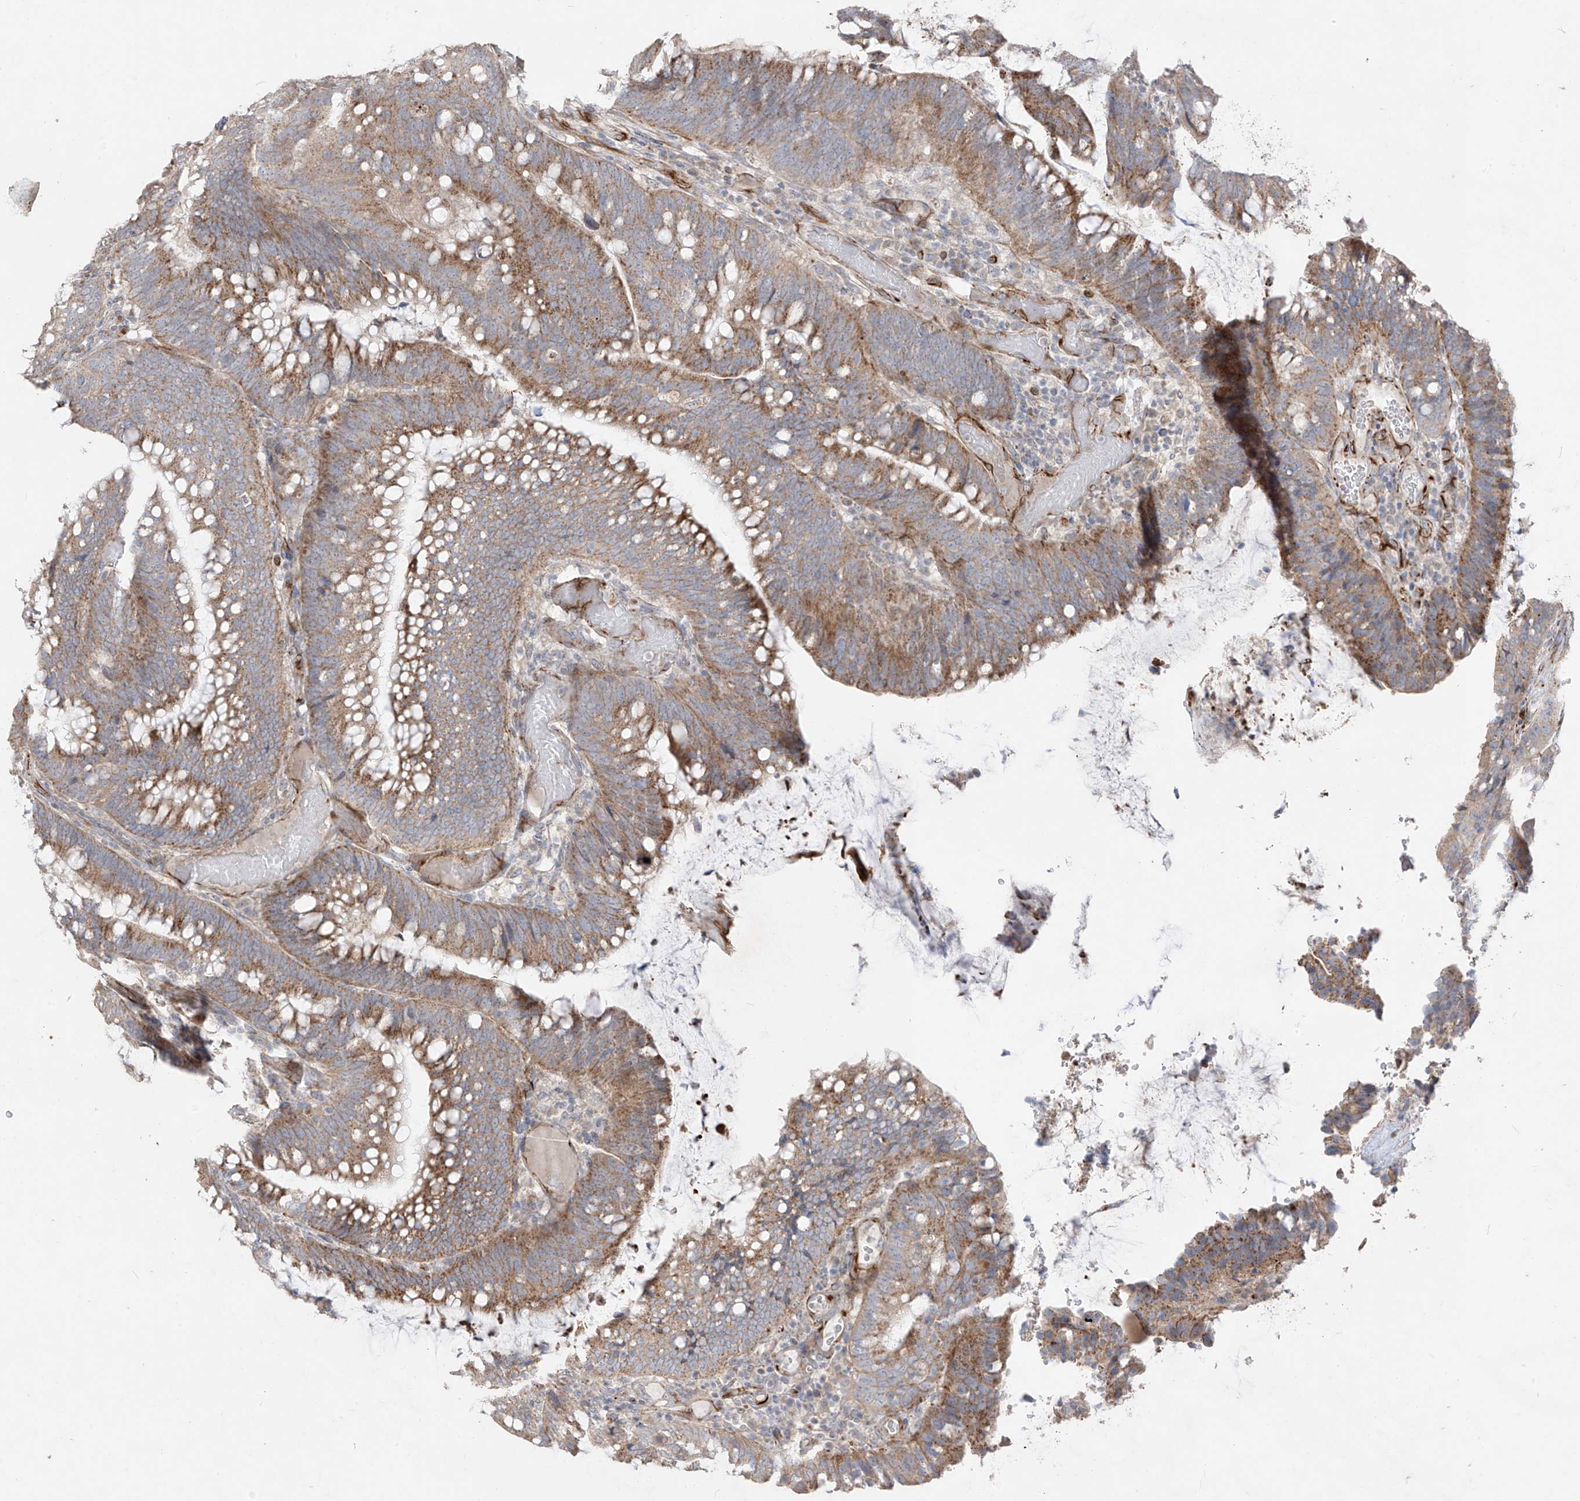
{"staining": {"intensity": "moderate", "quantity": ">75%", "location": "cytoplasmic/membranous"}, "tissue": "colorectal cancer", "cell_type": "Tumor cells", "image_type": "cancer", "snomed": [{"axis": "morphology", "description": "Adenocarcinoma, NOS"}, {"axis": "topography", "description": "Colon"}], "caption": "Adenocarcinoma (colorectal) stained for a protein reveals moderate cytoplasmic/membranous positivity in tumor cells.", "gene": "DCDC2", "patient": {"sex": "female", "age": 66}}